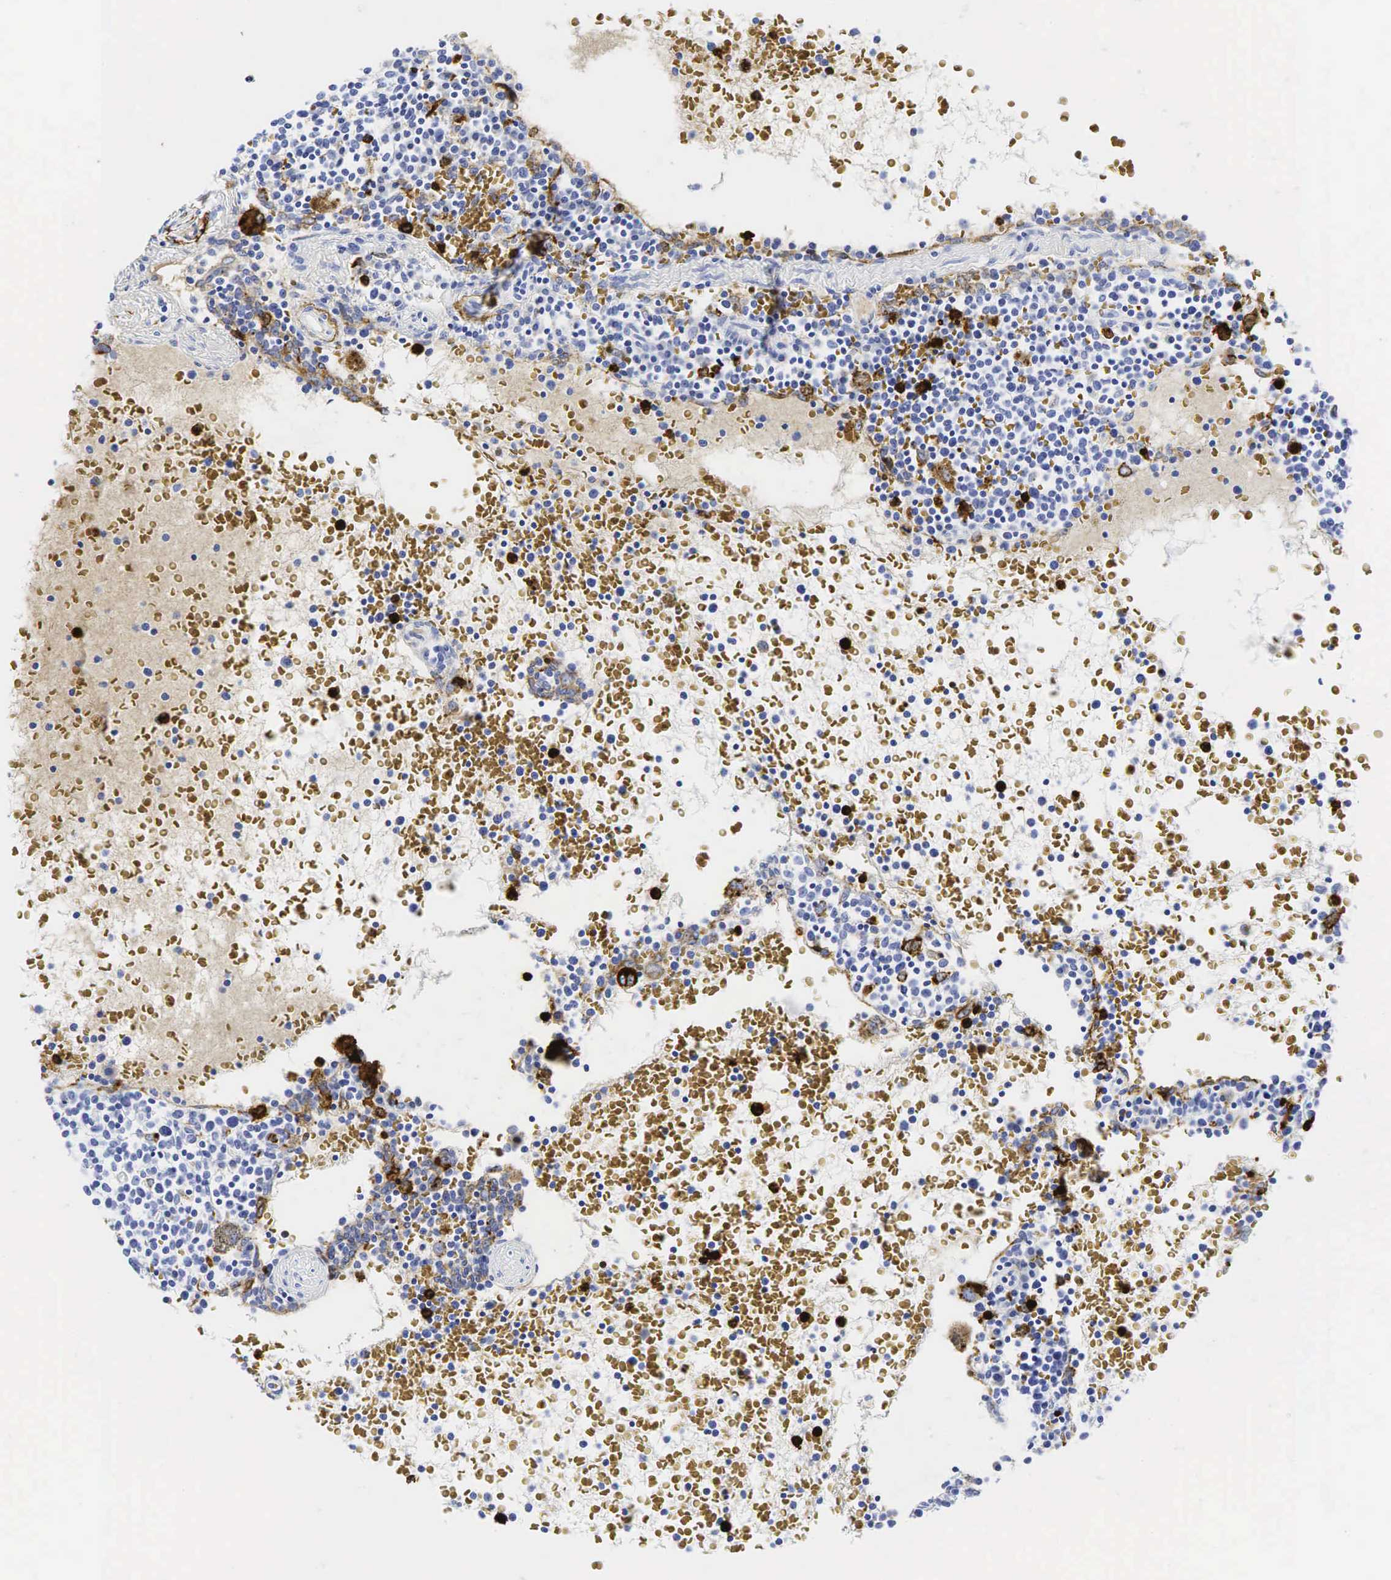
{"staining": {"intensity": "negative", "quantity": "none", "location": "none"}, "tissue": "lymphoma", "cell_type": "Tumor cells", "image_type": "cancer", "snomed": [{"axis": "morphology", "description": "Malignant lymphoma, non-Hodgkin's type, High grade"}, {"axis": "topography", "description": "Lymph node"}], "caption": "Image shows no significant protein expression in tumor cells of lymphoma. (DAB immunohistochemistry (IHC) visualized using brightfield microscopy, high magnification).", "gene": "LYZ", "patient": {"sex": "female", "age": 76}}